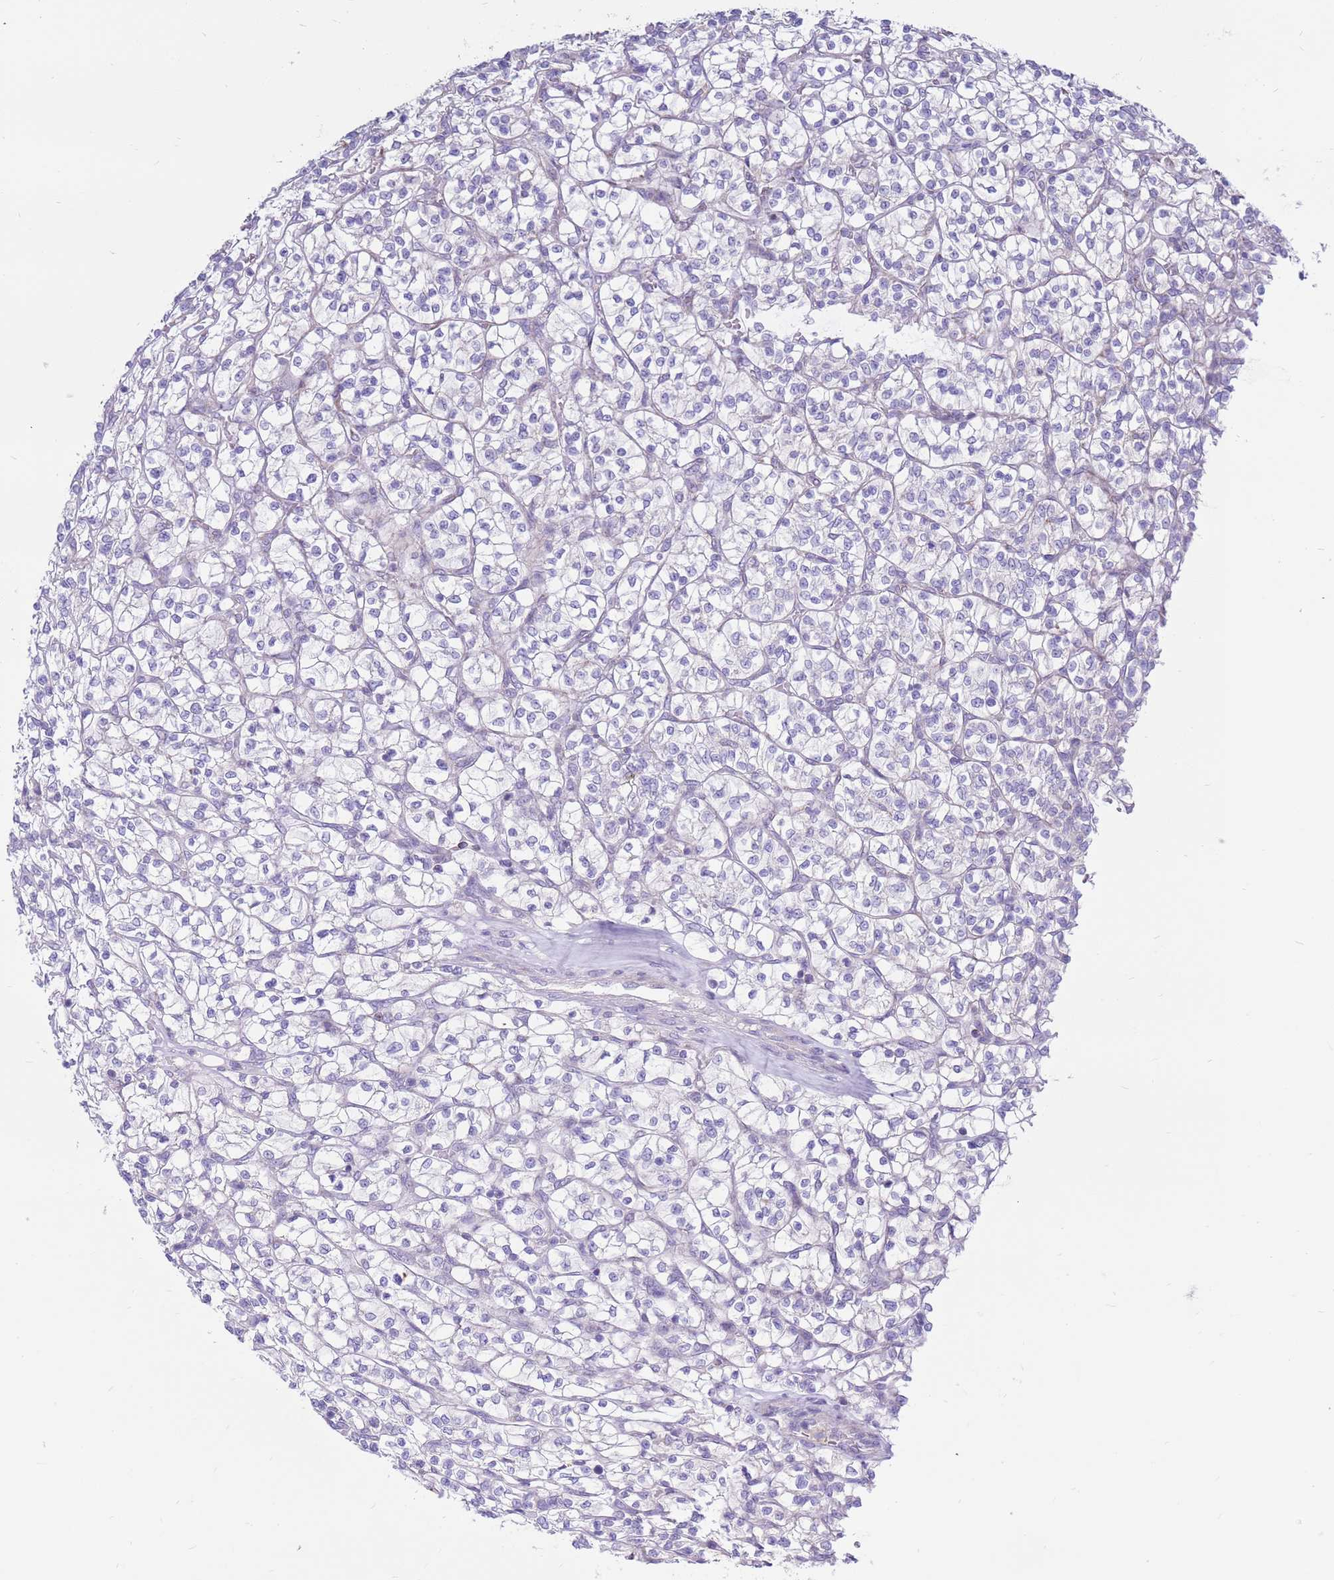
{"staining": {"intensity": "negative", "quantity": "none", "location": "none"}, "tissue": "renal cancer", "cell_type": "Tumor cells", "image_type": "cancer", "snomed": [{"axis": "morphology", "description": "Adenocarcinoma, NOS"}, {"axis": "topography", "description": "Kidney"}], "caption": "Tumor cells are negative for protein expression in human renal cancer (adenocarcinoma).", "gene": "IGF1R", "patient": {"sex": "female", "age": 64}}